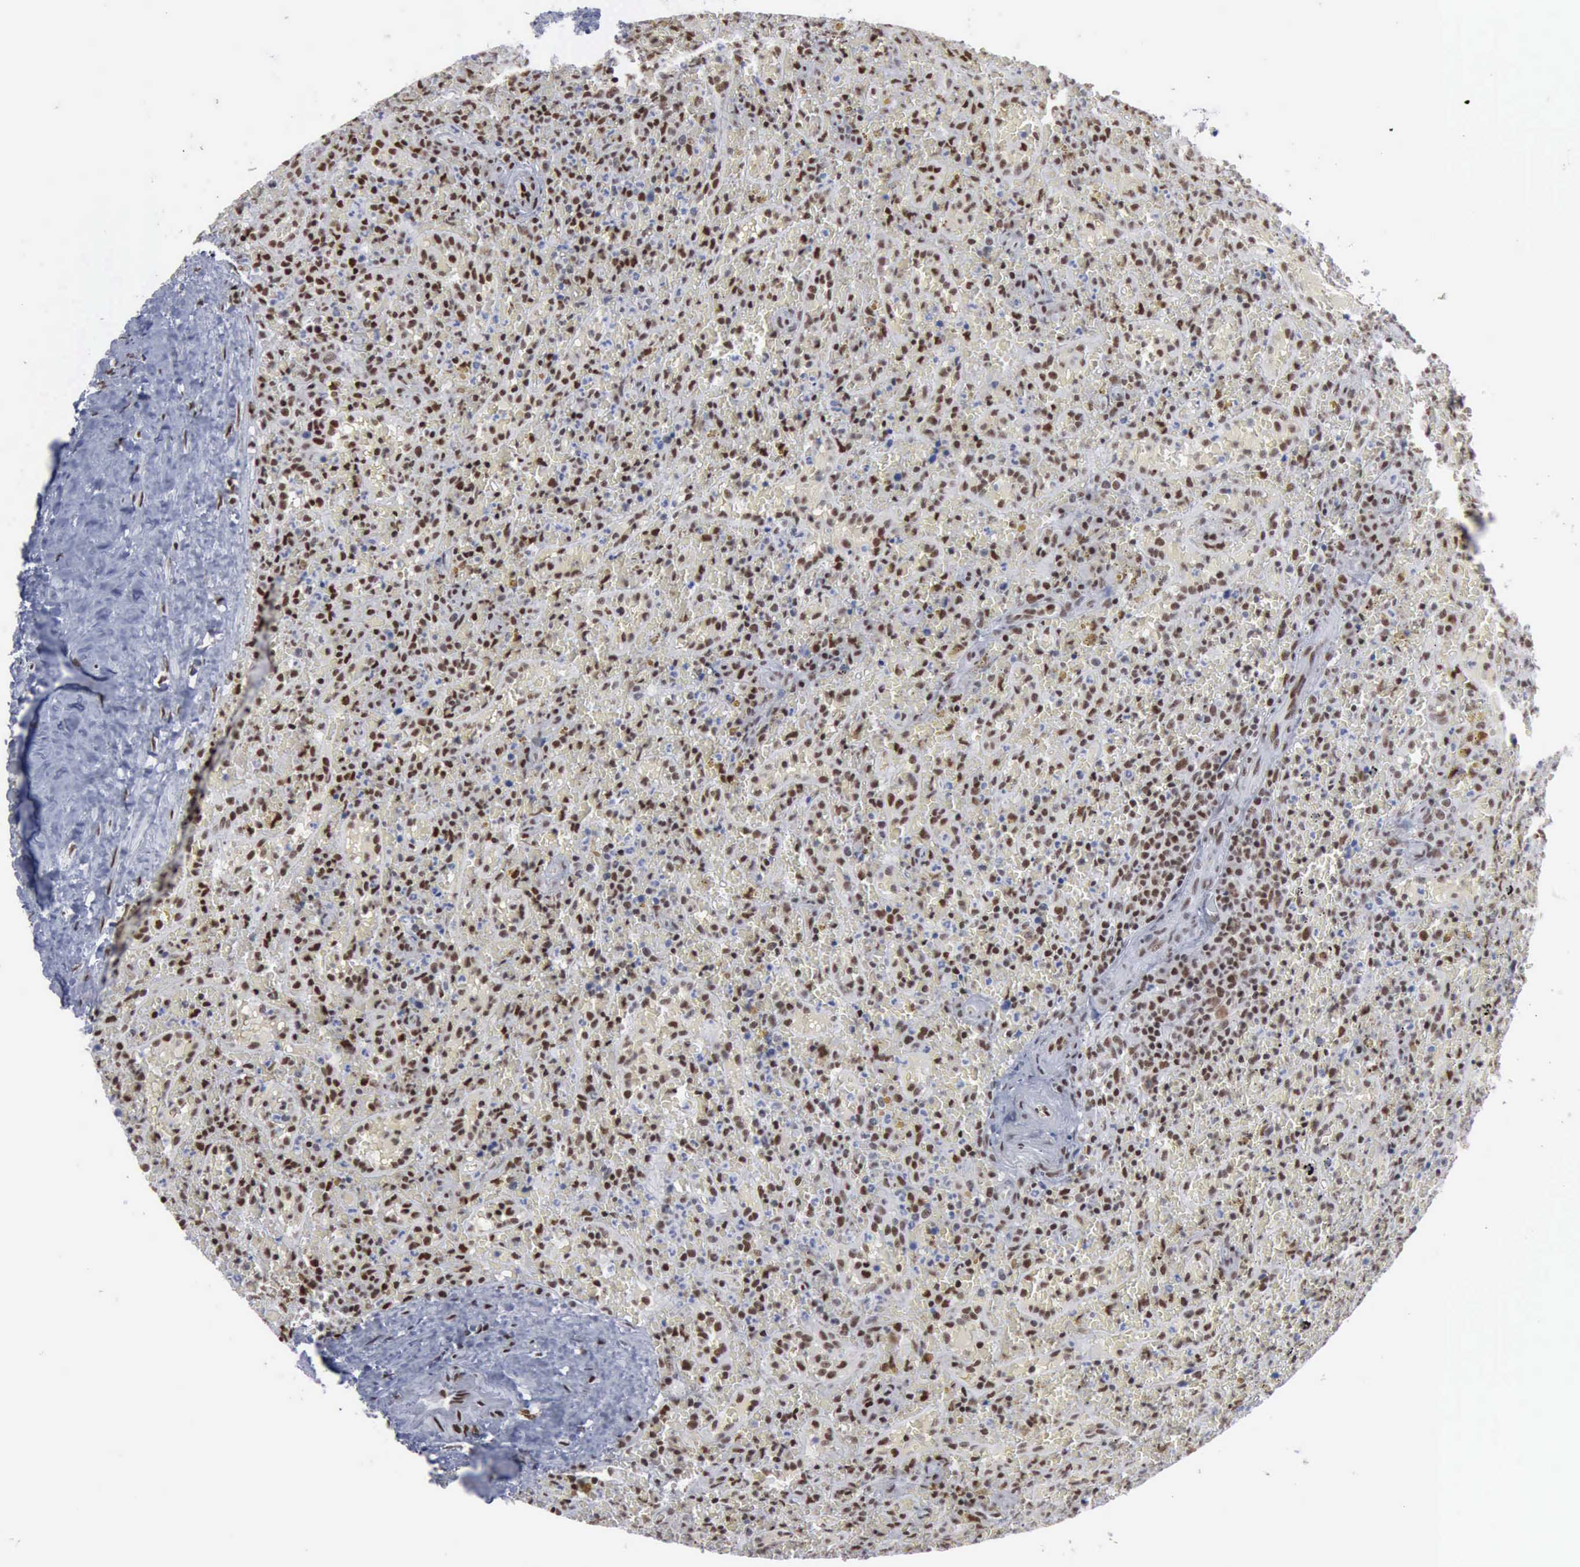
{"staining": {"intensity": "moderate", "quantity": ">75%", "location": "nuclear"}, "tissue": "lymphoma", "cell_type": "Tumor cells", "image_type": "cancer", "snomed": [{"axis": "morphology", "description": "Malignant lymphoma, non-Hodgkin's type, High grade"}, {"axis": "topography", "description": "Spleen"}, {"axis": "topography", "description": "Lymph node"}], "caption": "The micrograph exhibits staining of high-grade malignant lymphoma, non-Hodgkin's type, revealing moderate nuclear protein positivity (brown color) within tumor cells. The protein of interest is shown in brown color, while the nuclei are stained blue.", "gene": "XPA", "patient": {"sex": "female", "age": 70}}